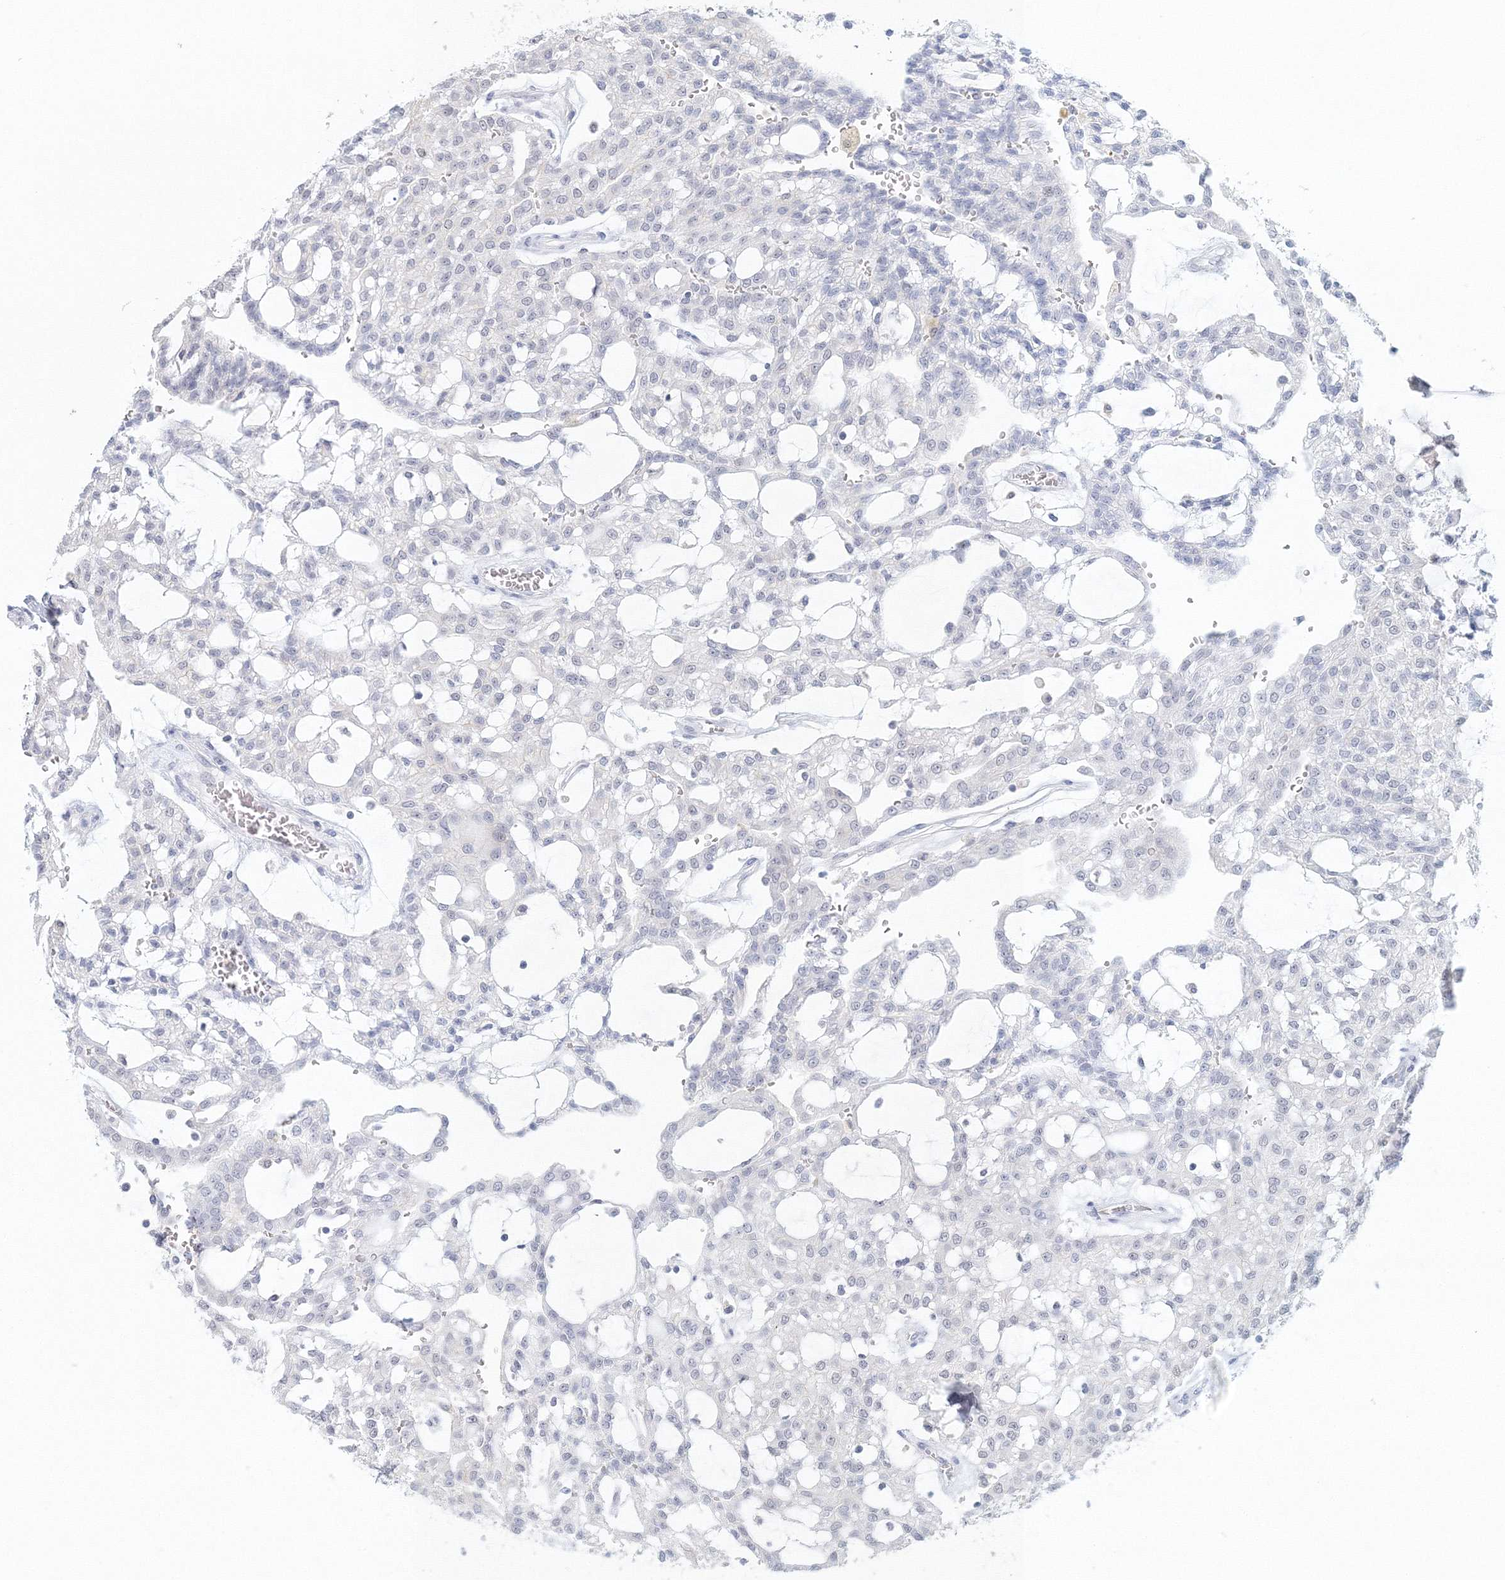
{"staining": {"intensity": "negative", "quantity": "none", "location": "none"}, "tissue": "renal cancer", "cell_type": "Tumor cells", "image_type": "cancer", "snomed": [{"axis": "morphology", "description": "Adenocarcinoma, NOS"}, {"axis": "topography", "description": "Kidney"}], "caption": "Renal cancer (adenocarcinoma) was stained to show a protein in brown. There is no significant positivity in tumor cells.", "gene": "VSIG1", "patient": {"sex": "male", "age": 63}}